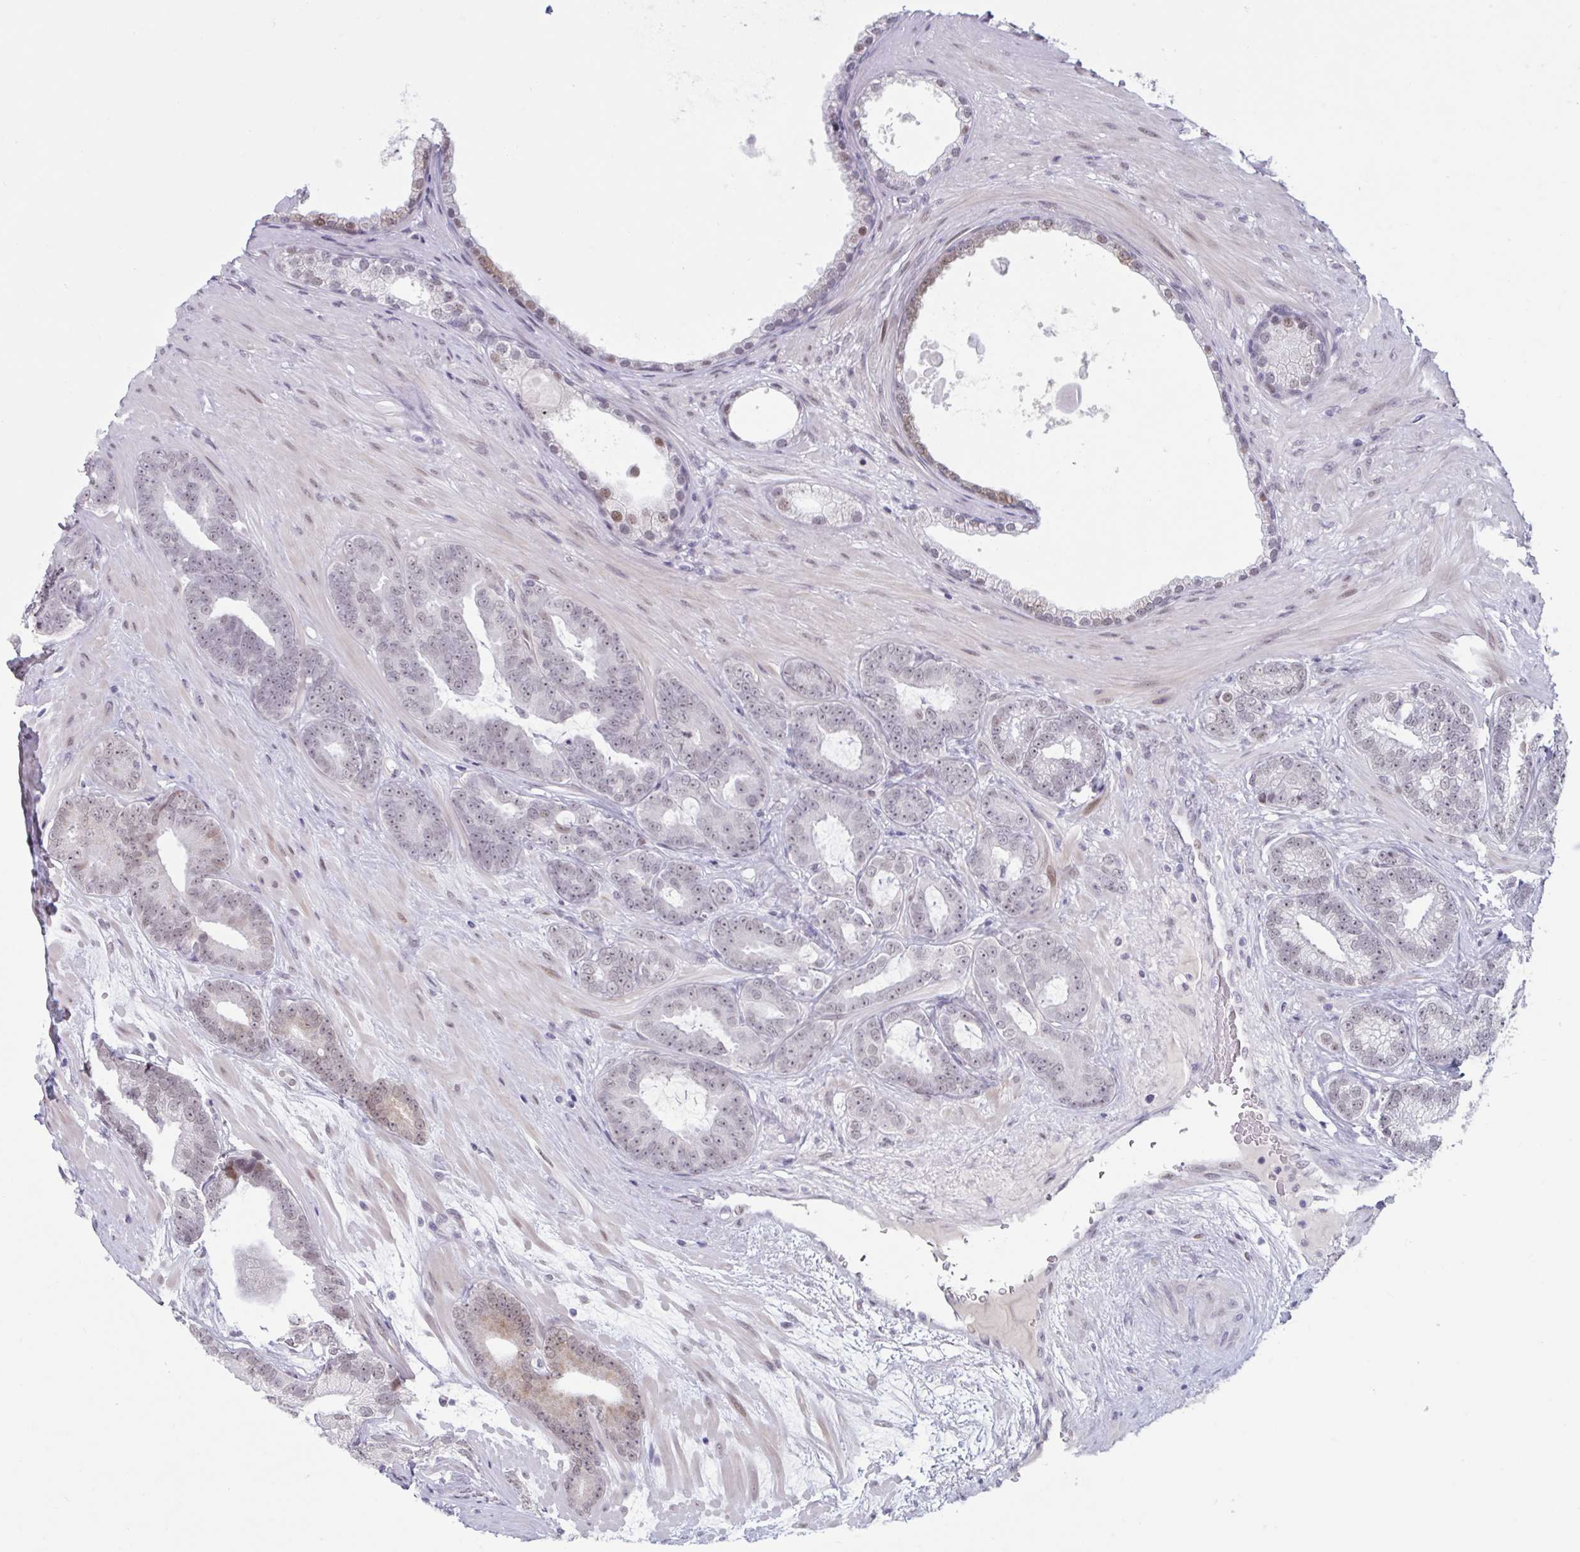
{"staining": {"intensity": "weak", "quantity": "25%-75%", "location": "cytoplasmic/membranous,nuclear"}, "tissue": "prostate cancer", "cell_type": "Tumor cells", "image_type": "cancer", "snomed": [{"axis": "morphology", "description": "Adenocarcinoma, Low grade"}, {"axis": "topography", "description": "Prostate"}], "caption": "There is low levels of weak cytoplasmic/membranous and nuclear expression in tumor cells of adenocarcinoma (low-grade) (prostate), as demonstrated by immunohistochemical staining (brown color).", "gene": "HSD17B6", "patient": {"sex": "male", "age": 61}}